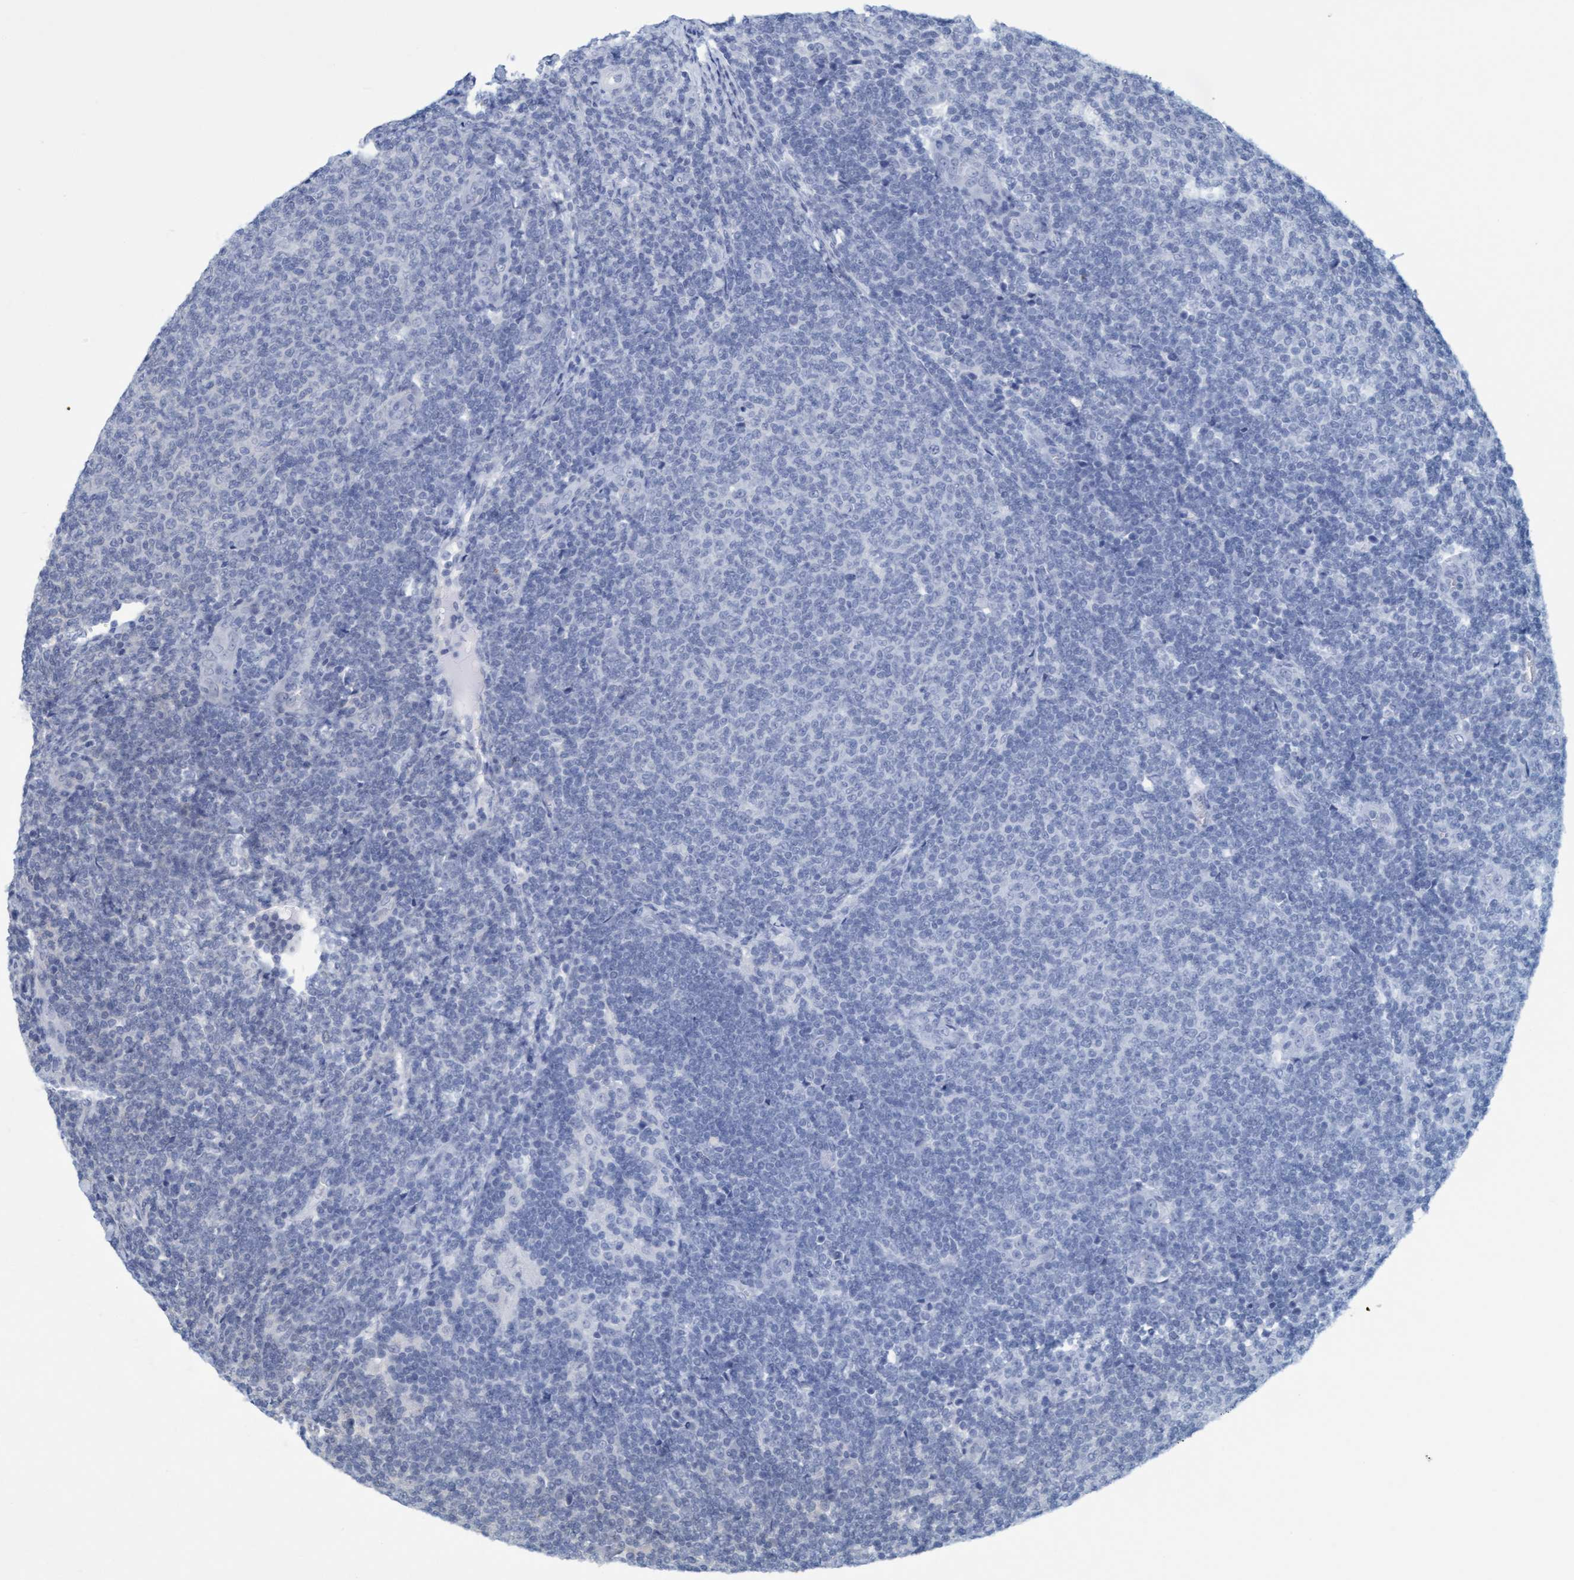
{"staining": {"intensity": "negative", "quantity": "none", "location": "none"}, "tissue": "lymphoma", "cell_type": "Tumor cells", "image_type": "cancer", "snomed": [{"axis": "morphology", "description": "Malignant lymphoma, non-Hodgkin's type, Low grade"}, {"axis": "topography", "description": "Lymph node"}], "caption": "The image demonstrates no significant positivity in tumor cells of lymphoma. Brightfield microscopy of IHC stained with DAB (3,3'-diaminobenzidine) (brown) and hematoxylin (blue), captured at high magnification.", "gene": "ZNF677", "patient": {"sex": "male", "age": 66}}